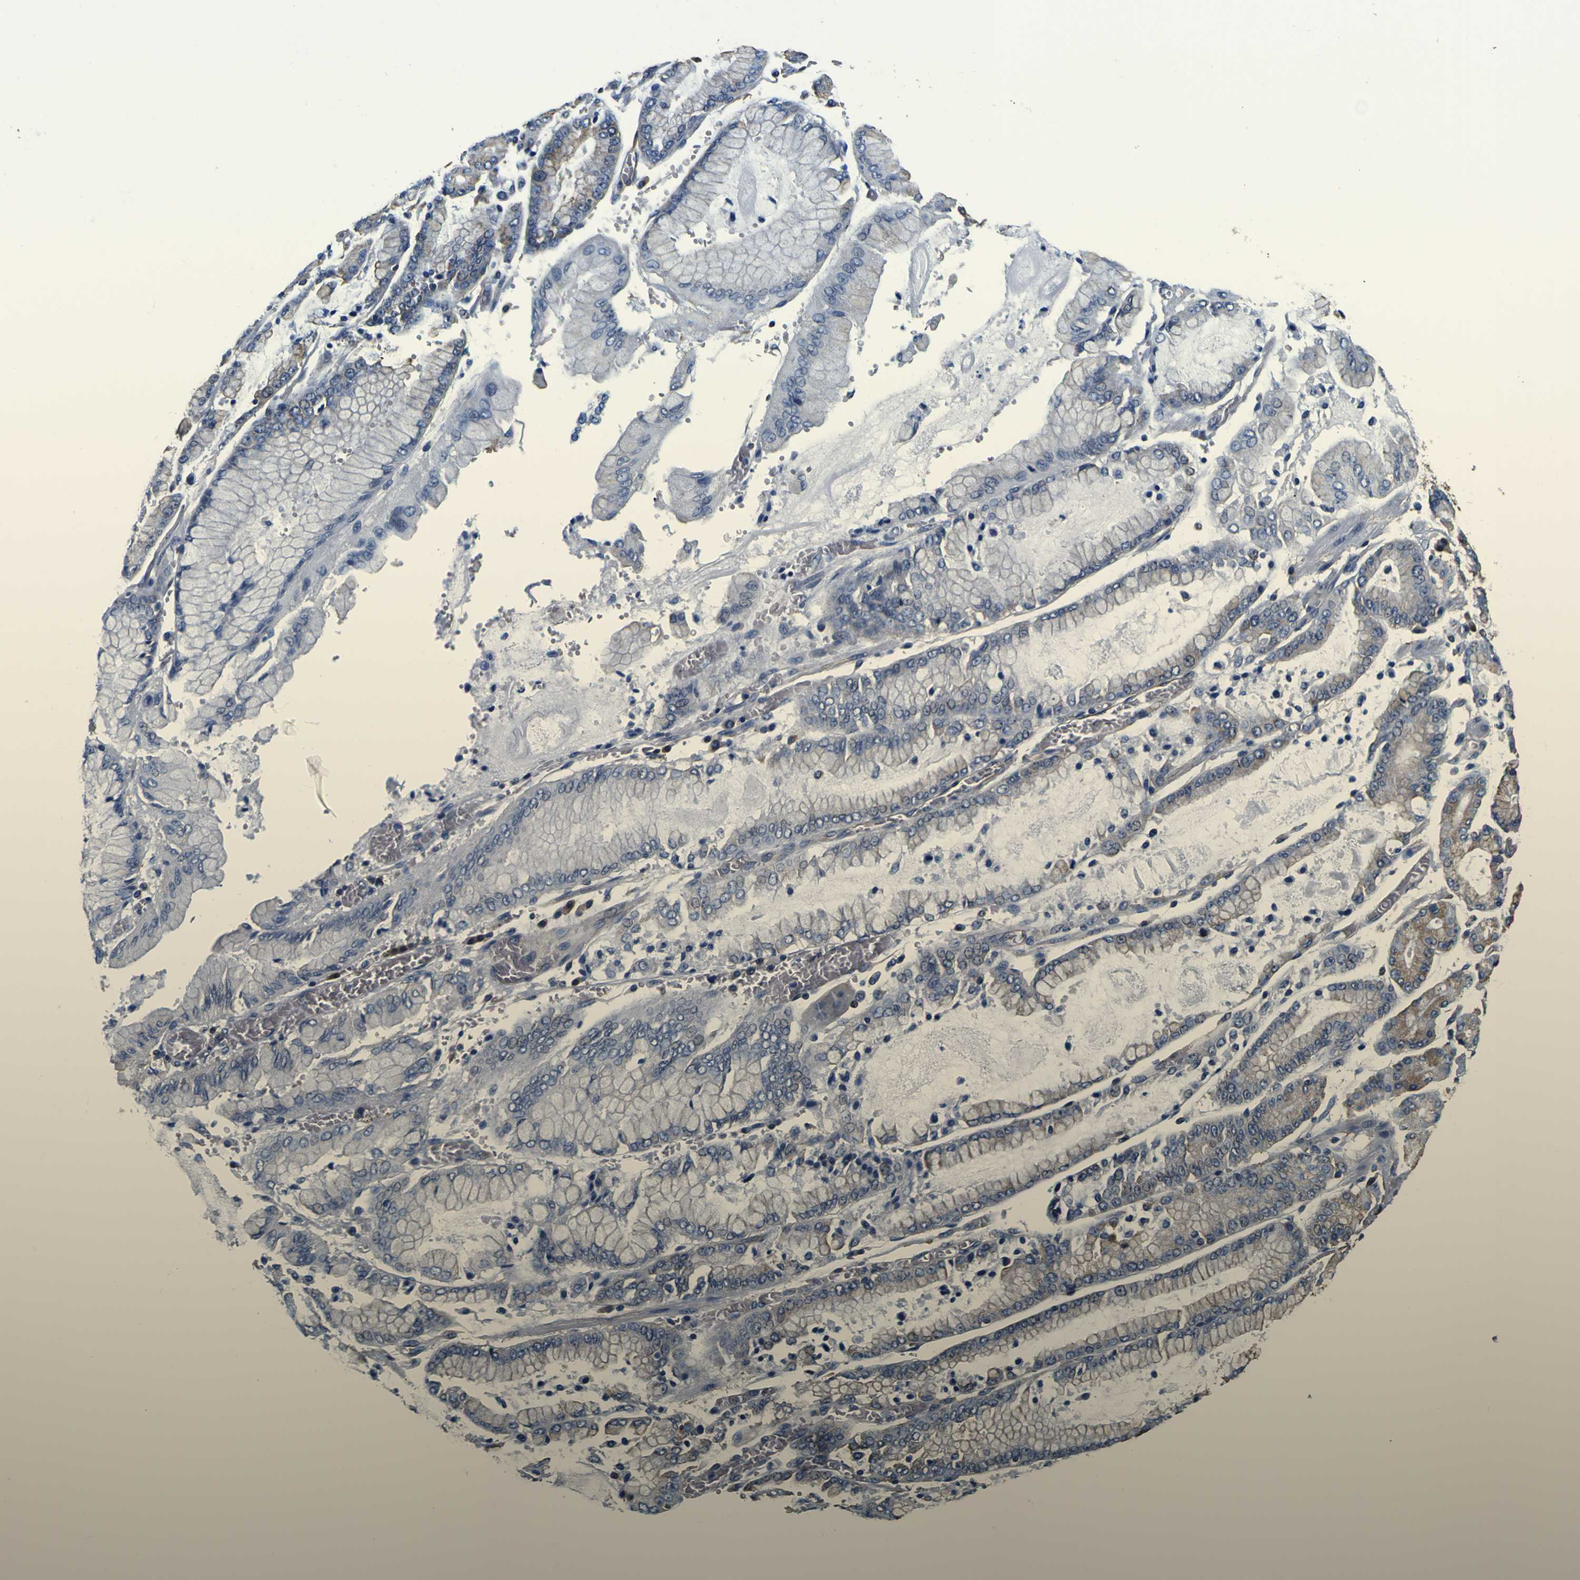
{"staining": {"intensity": "moderate", "quantity": "25%-75%", "location": "cytoplasmic/membranous"}, "tissue": "stomach cancer", "cell_type": "Tumor cells", "image_type": "cancer", "snomed": [{"axis": "morphology", "description": "Normal tissue, NOS"}, {"axis": "morphology", "description": "Adenocarcinoma, NOS"}, {"axis": "topography", "description": "Stomach, upper"}, {"axis": "topography", "description": "Stomach"}], "caption": "Immunohistochemistry (IHC) histopathology image of neoplastic tissue: human stomach cancer (adenocarcinoma) stained using immunohistochemistry reveals medium levels of moderate protein expression localized specifically in the cytoplasmic/membranous of tumor cells, appearing as a cytoplasmic/membranous brown color.", "gene": "TUBA1B", "patient": {"sex": "male", "age": 76}}